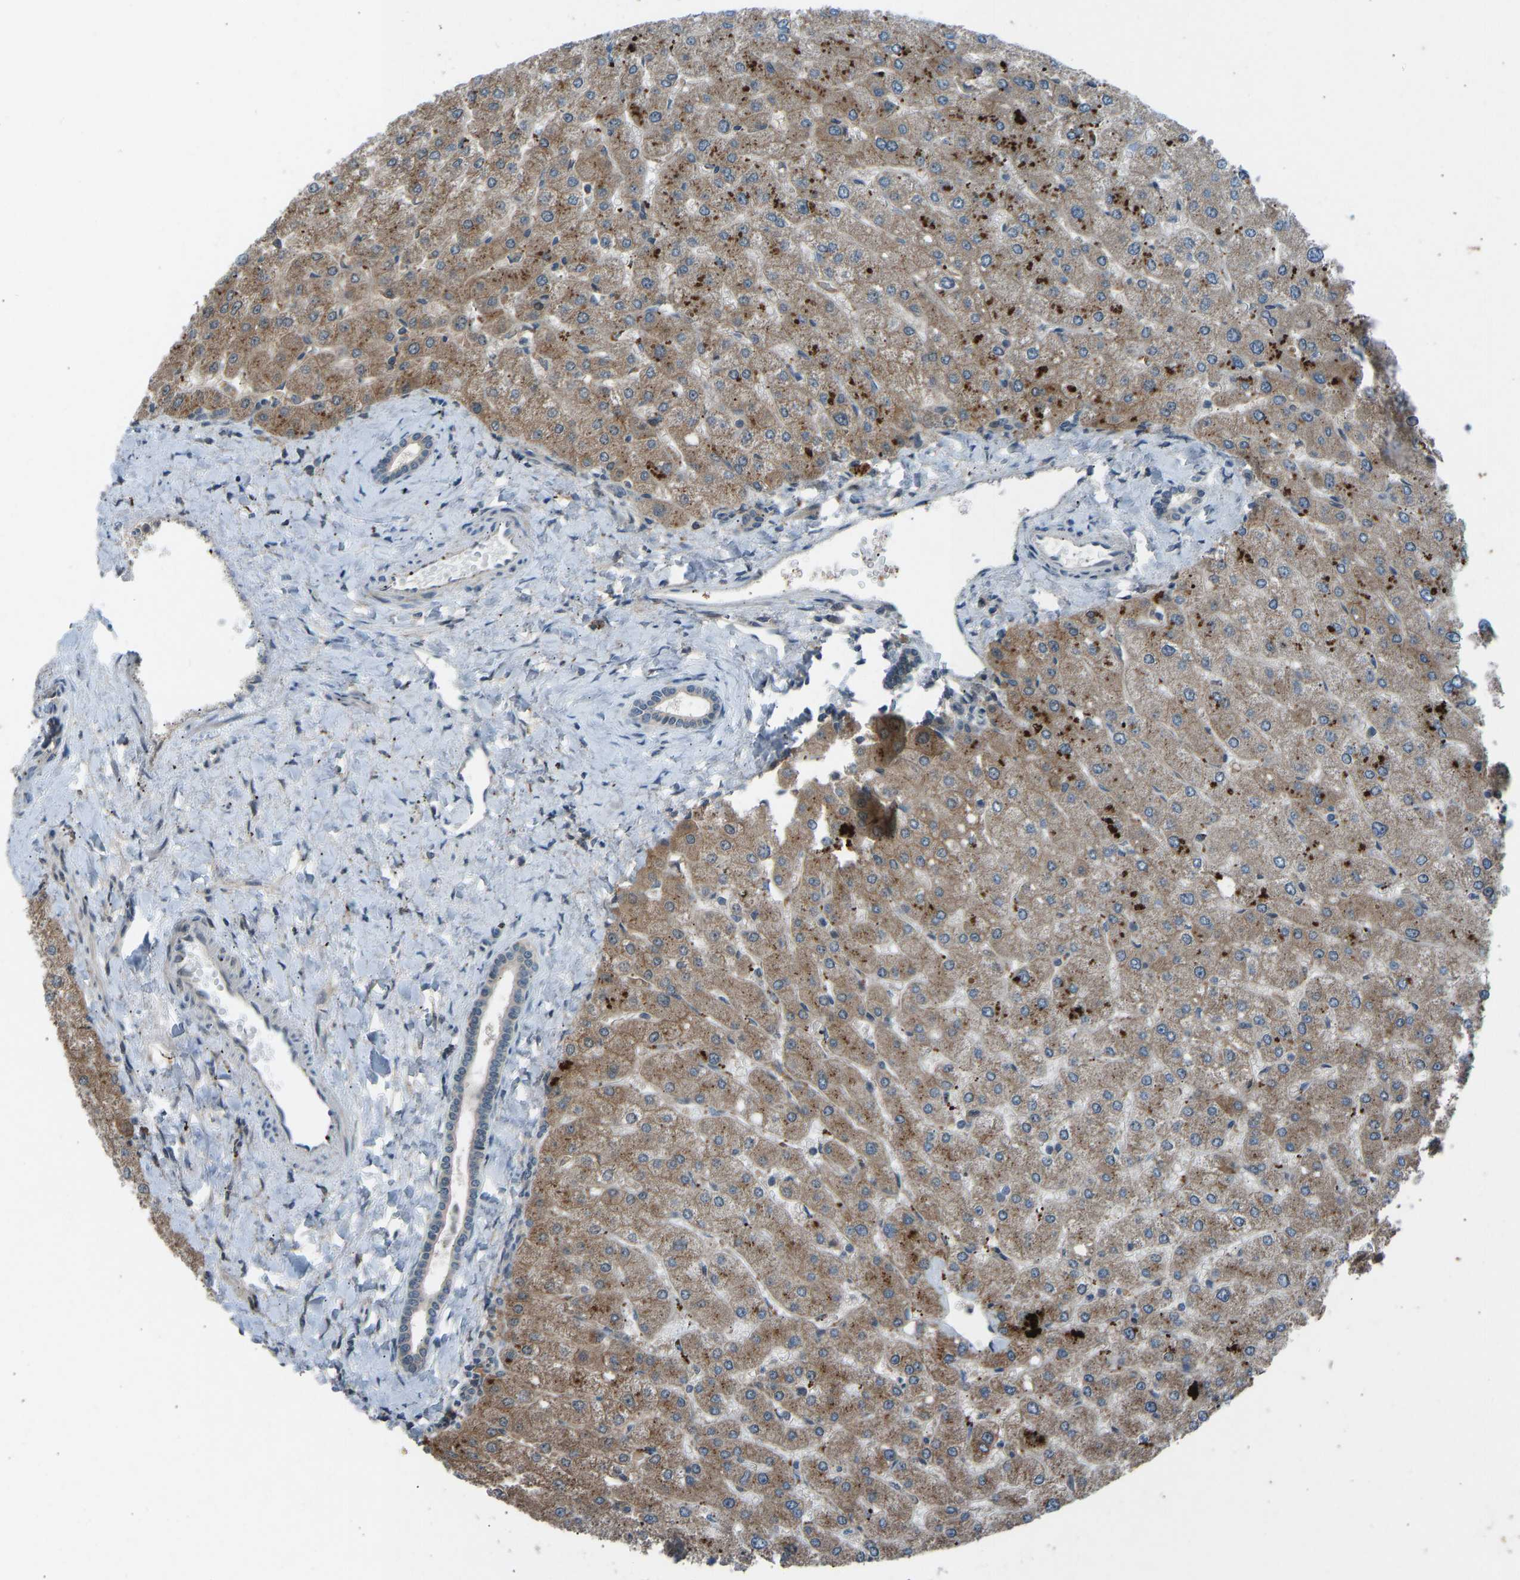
{"staining": {"intensity": "negative", "quantity": "none", "location": "none"}, "tissue": "liver", "cell_type": "Cholangiocytes", "image_type": "normal", "snomed": [{"axis": "morphology", "description": "Normal tissue, NOS"}, {"axis": "topography", "description": "Liver"}], "caption": "The histopathology image displays no staining of cholangiocytes in normal liver. (Immunohistochemistry (ihc), brightfield microscopy, high magnification).", "gene": "SLC43A1", "patient": {"sex": "male", "age": 55}}